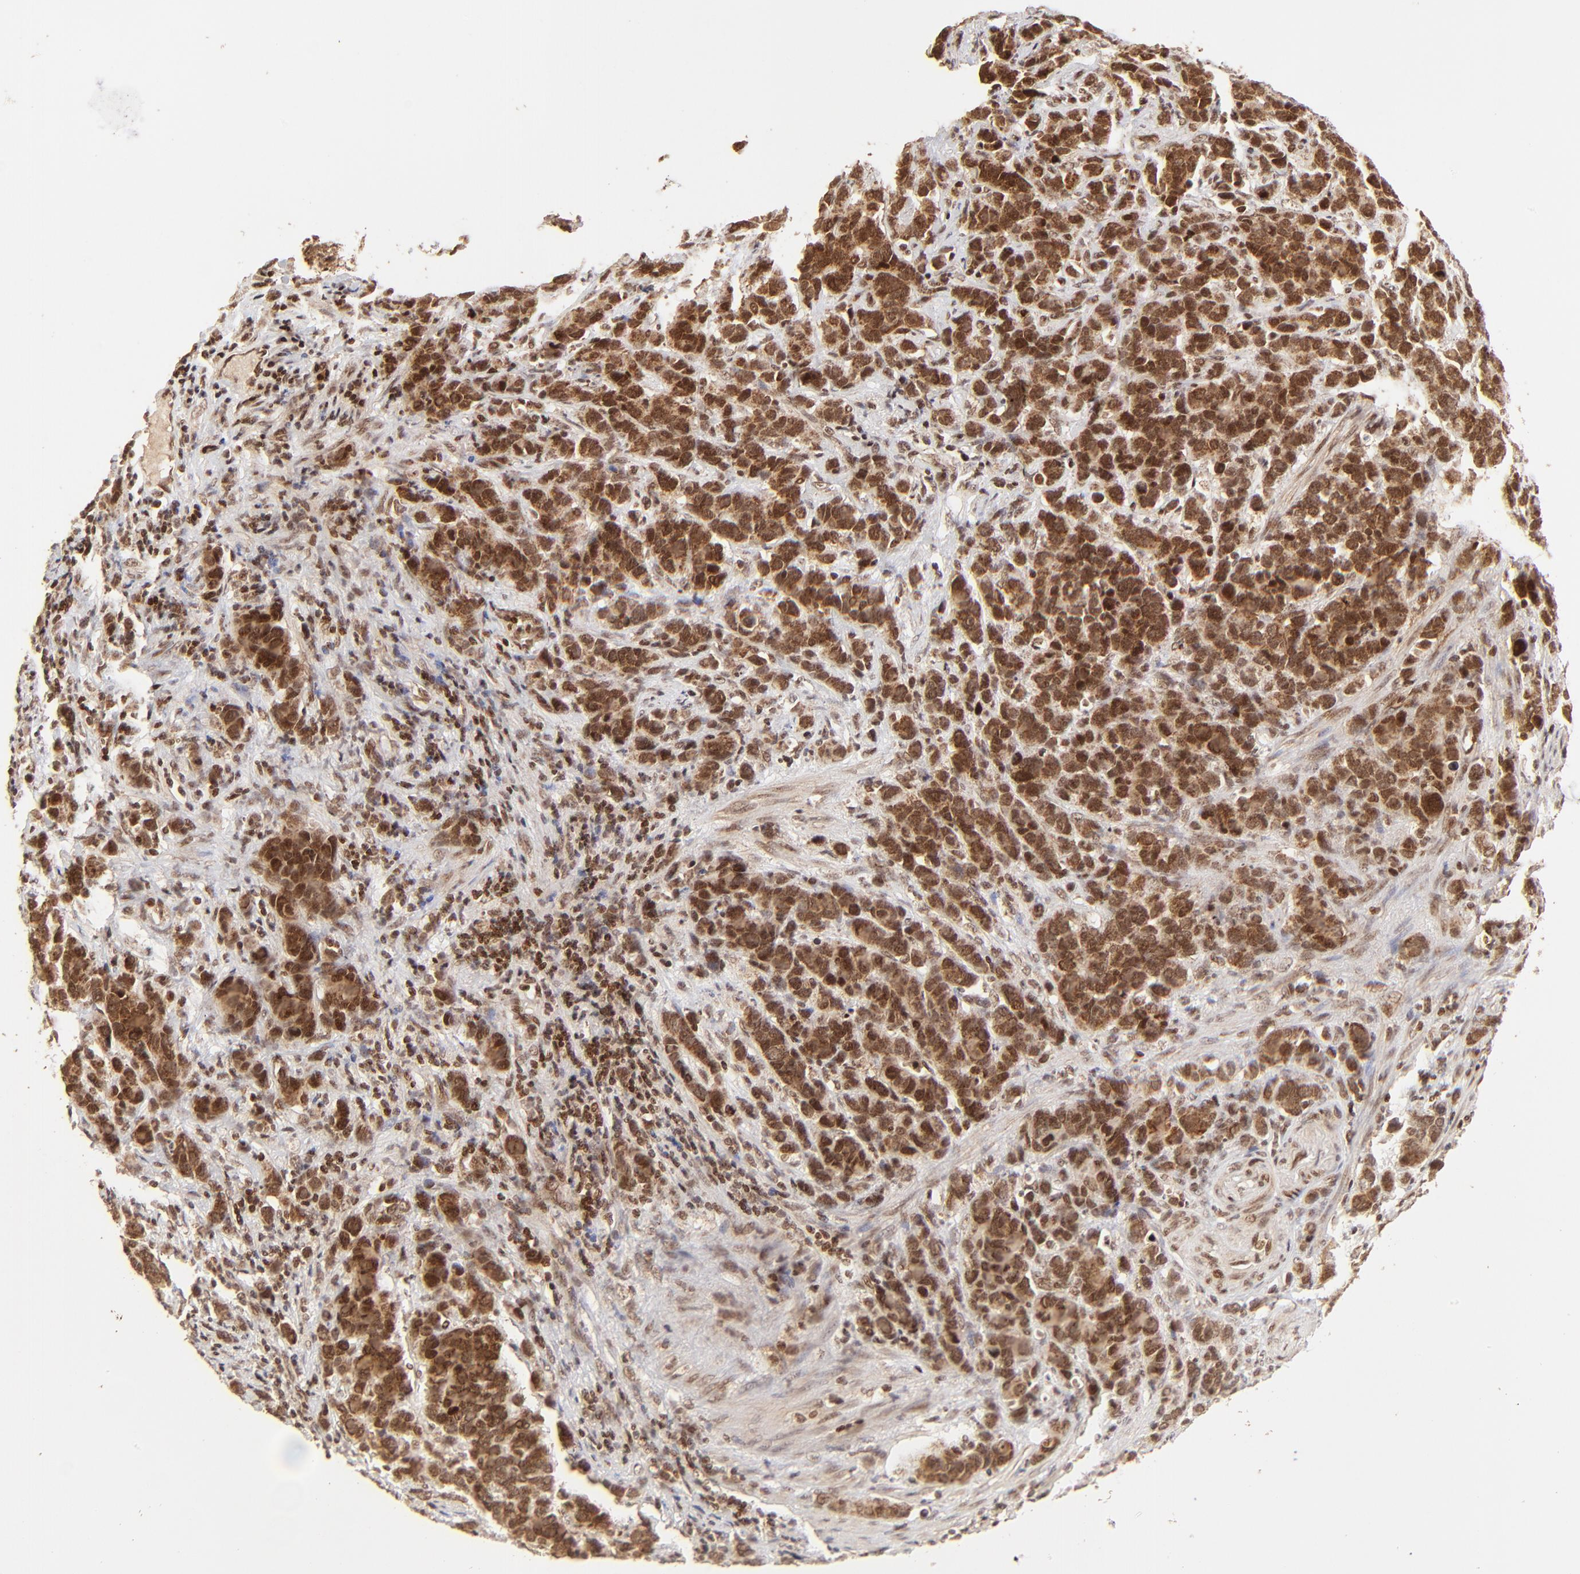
{"staining": {"intensity": "strong", "quantity": ">75%", "location": "cytoplasmic/membranous,nuclear"}, "tissue": "stomach cancer", "cell_type": "Tumor cells", "image_type": "cancer", "snomed": [{"axis": "morphology", "description": "Adenocarcinoma, NOS"}, {"axis": "topography", "description": "Stomach, upper"}], "caption": "Brown immunohistochemical staining in human adenocarcinoma (stomach) shows strong cytoplasmic/membranous and nuclear staining in approximately >75% of tumor cells.", "gene": "MED15", "patient": {"sex": "male", "age": 71}}